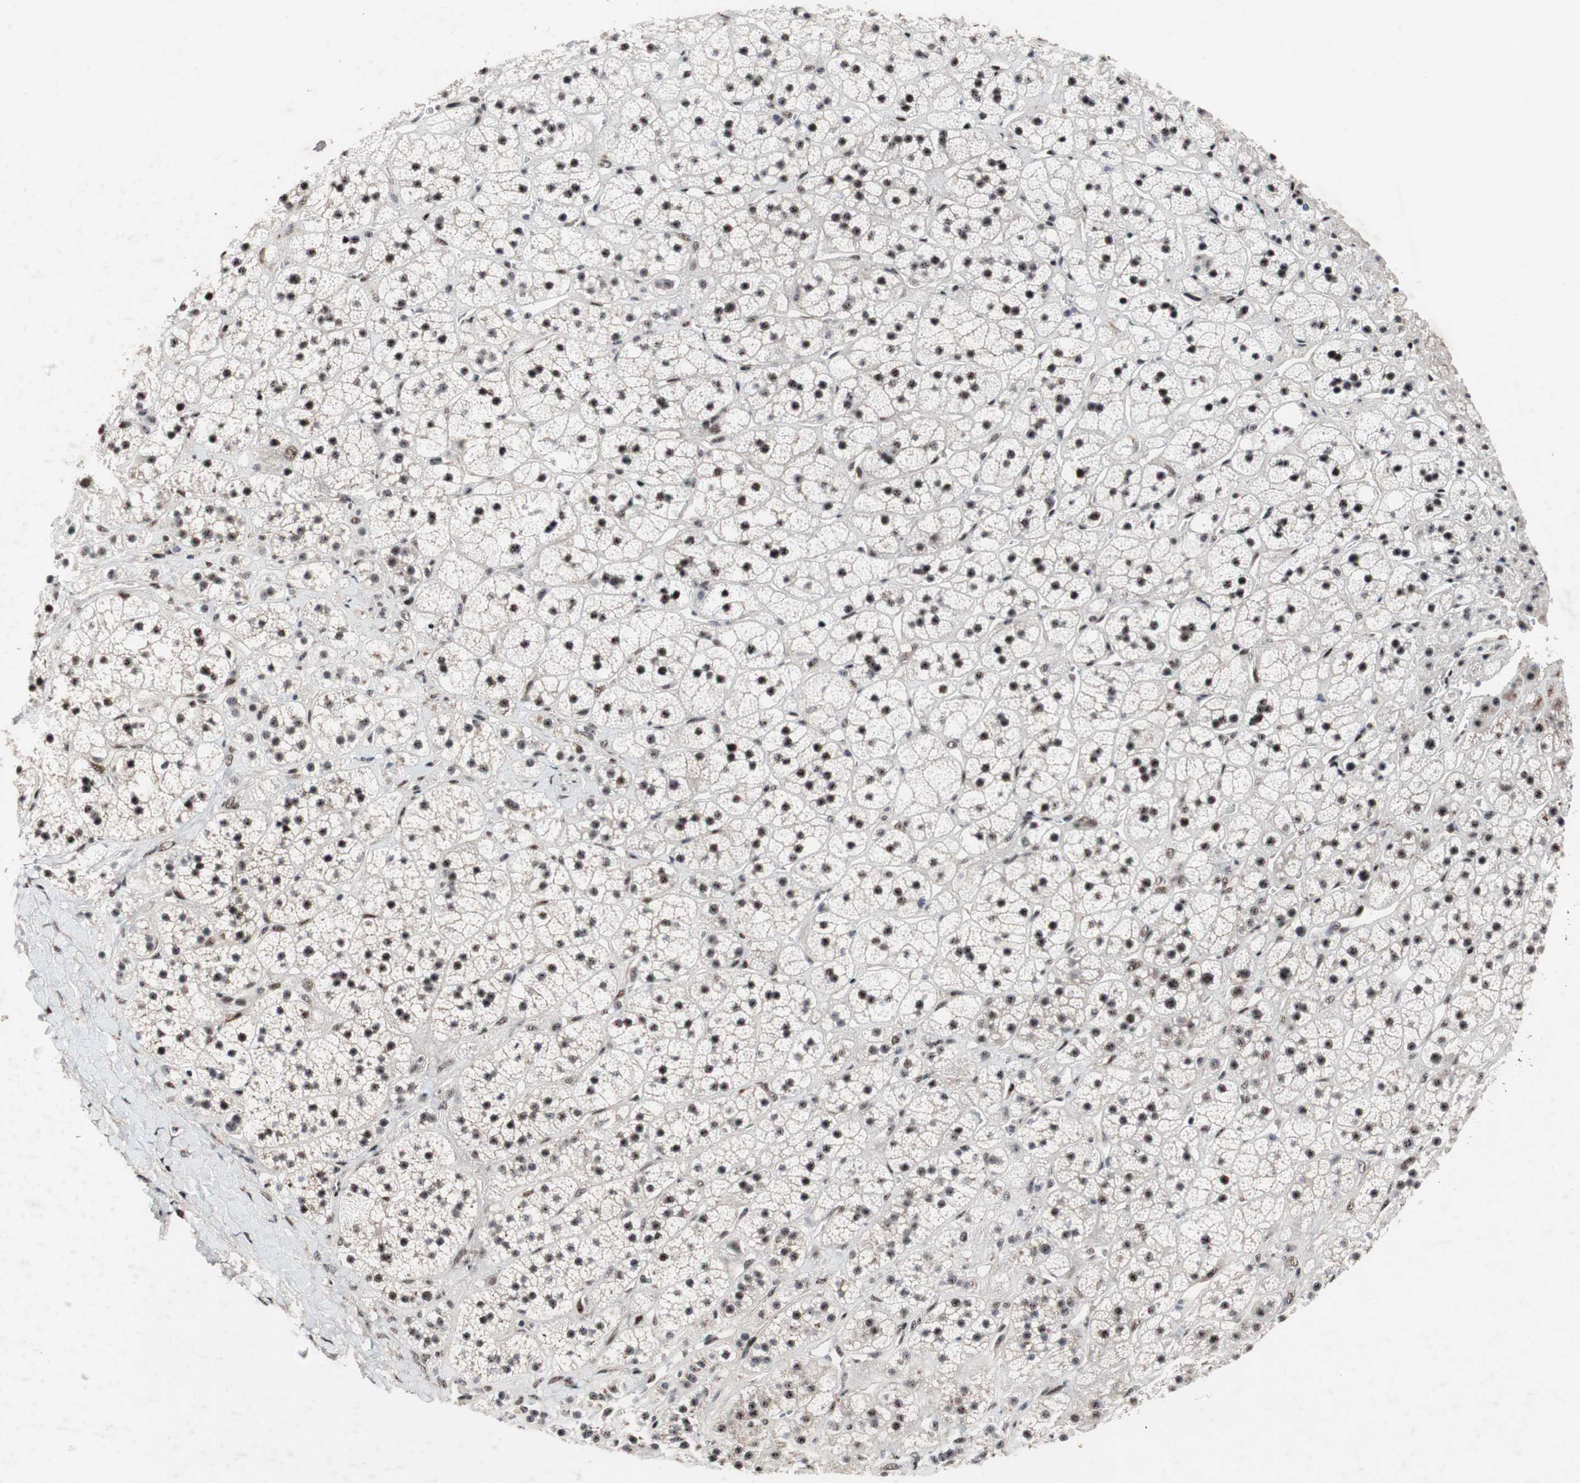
{"staining": {"intensity": "moderate", "quantity": ">75%", "location": "nuclear"}, "tissue": "adrenal gland", "cell_type": "Glandular cells", "image_type": "normal", "snomed": [{"axis": "morphology", "description": "Normal tissue, NOS"}, {"axis": "topography", "description": "Adrenal gland"}], "caption": "Moderate nuclear positivity is present in about >75% of glandular cells in unremarkable adrenal gland.", "gene": "PINX1", "patient": {"sex": "male", "age": 56}}